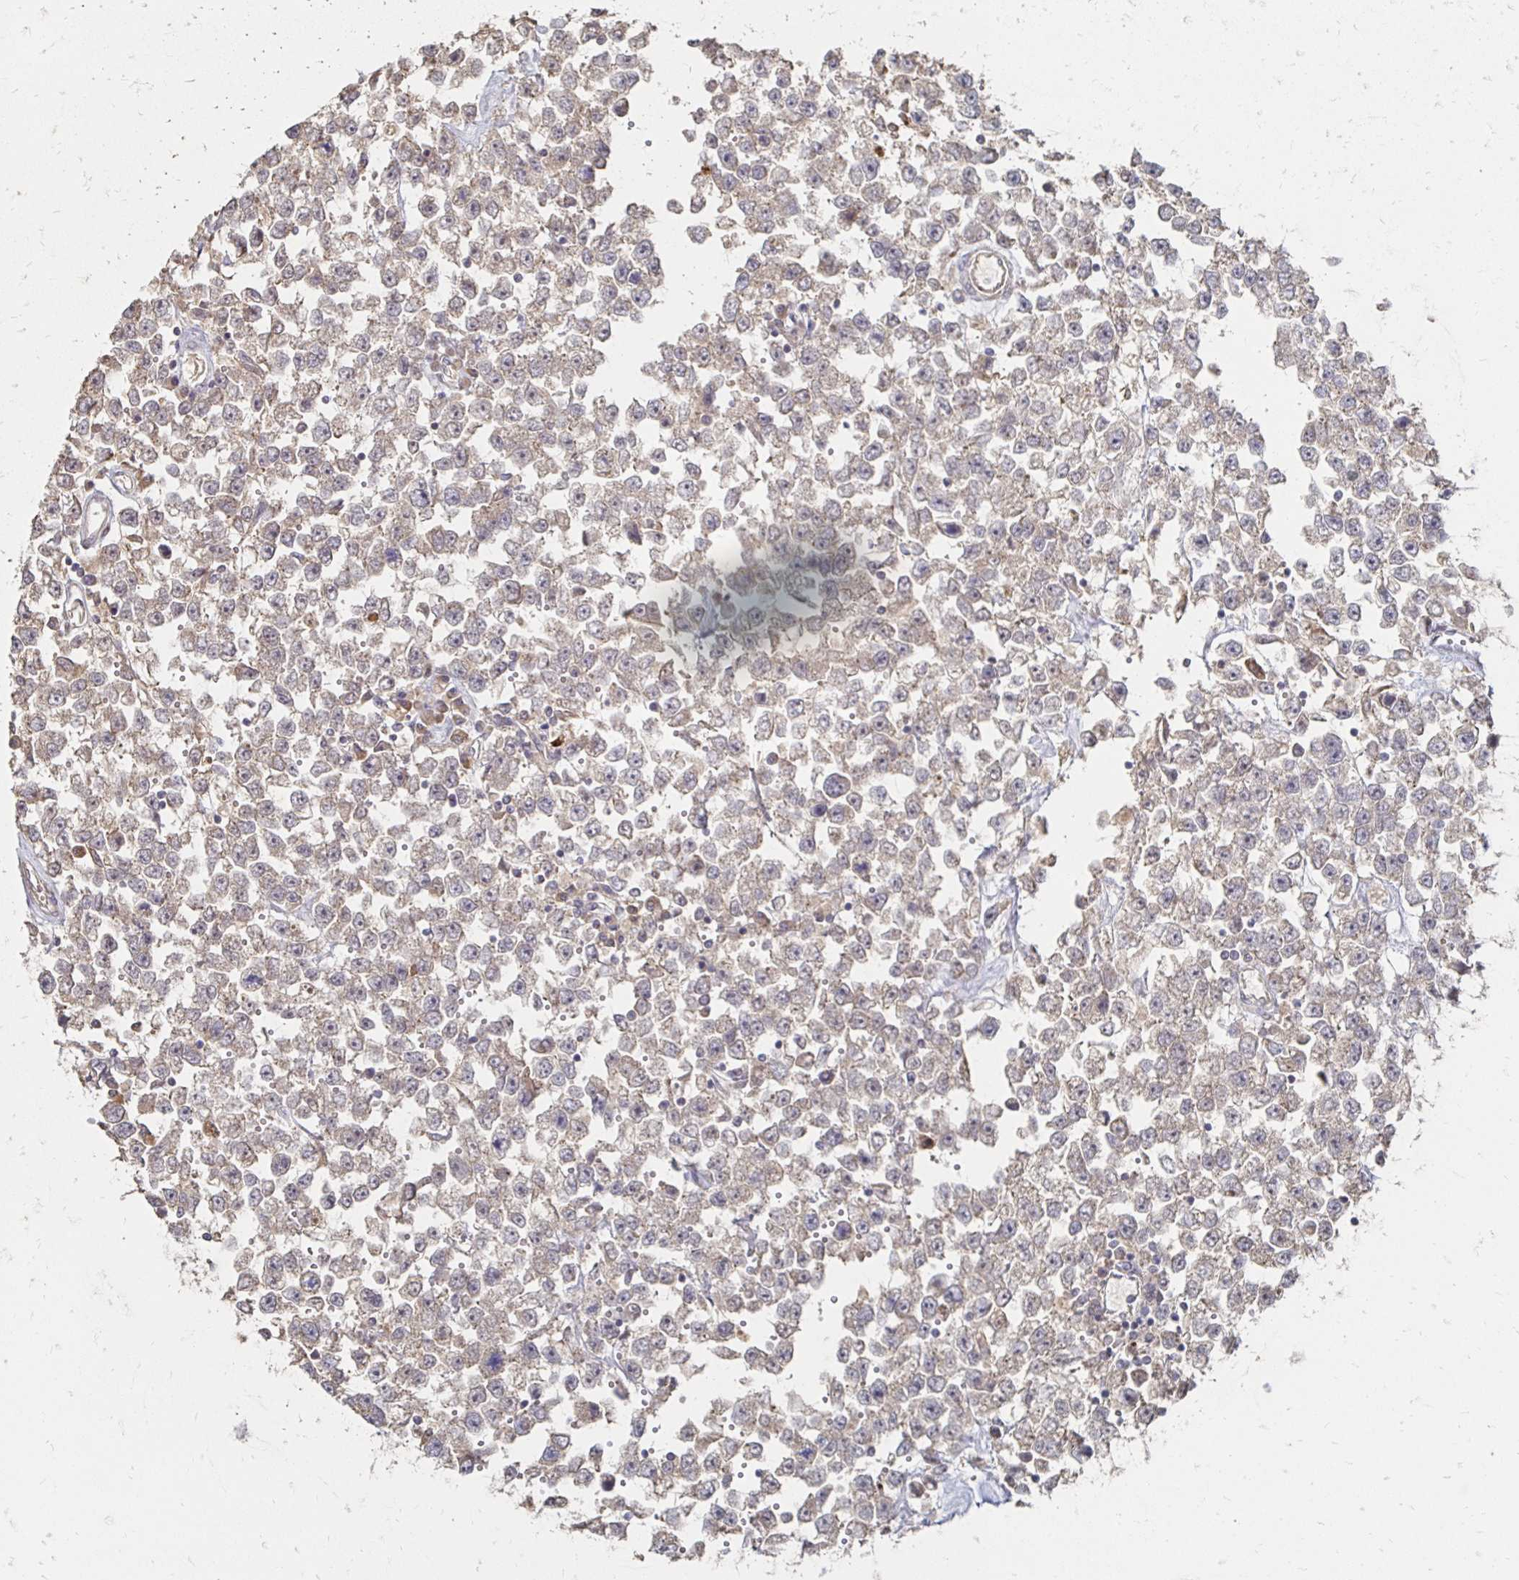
{"staining": {"intensity": "weak", "quantity": "<25%", "location": "cytoplasmic/membranous"}, "tissue": "testis cancer", "cell_type": "Tumor cells", "image_type": "cancer", "snomed": [{"axis": "morphology", "description": "Seminoma, NOS"}, {"axis": "topography", "description": "Testis"}], "caption": "Testis seminoma stained for a protein using immunohistochemistry (IHC) shows no positivity tumor cells.", "gene": "ZNF727", "patient": {"sex": "male", "age": 34}}